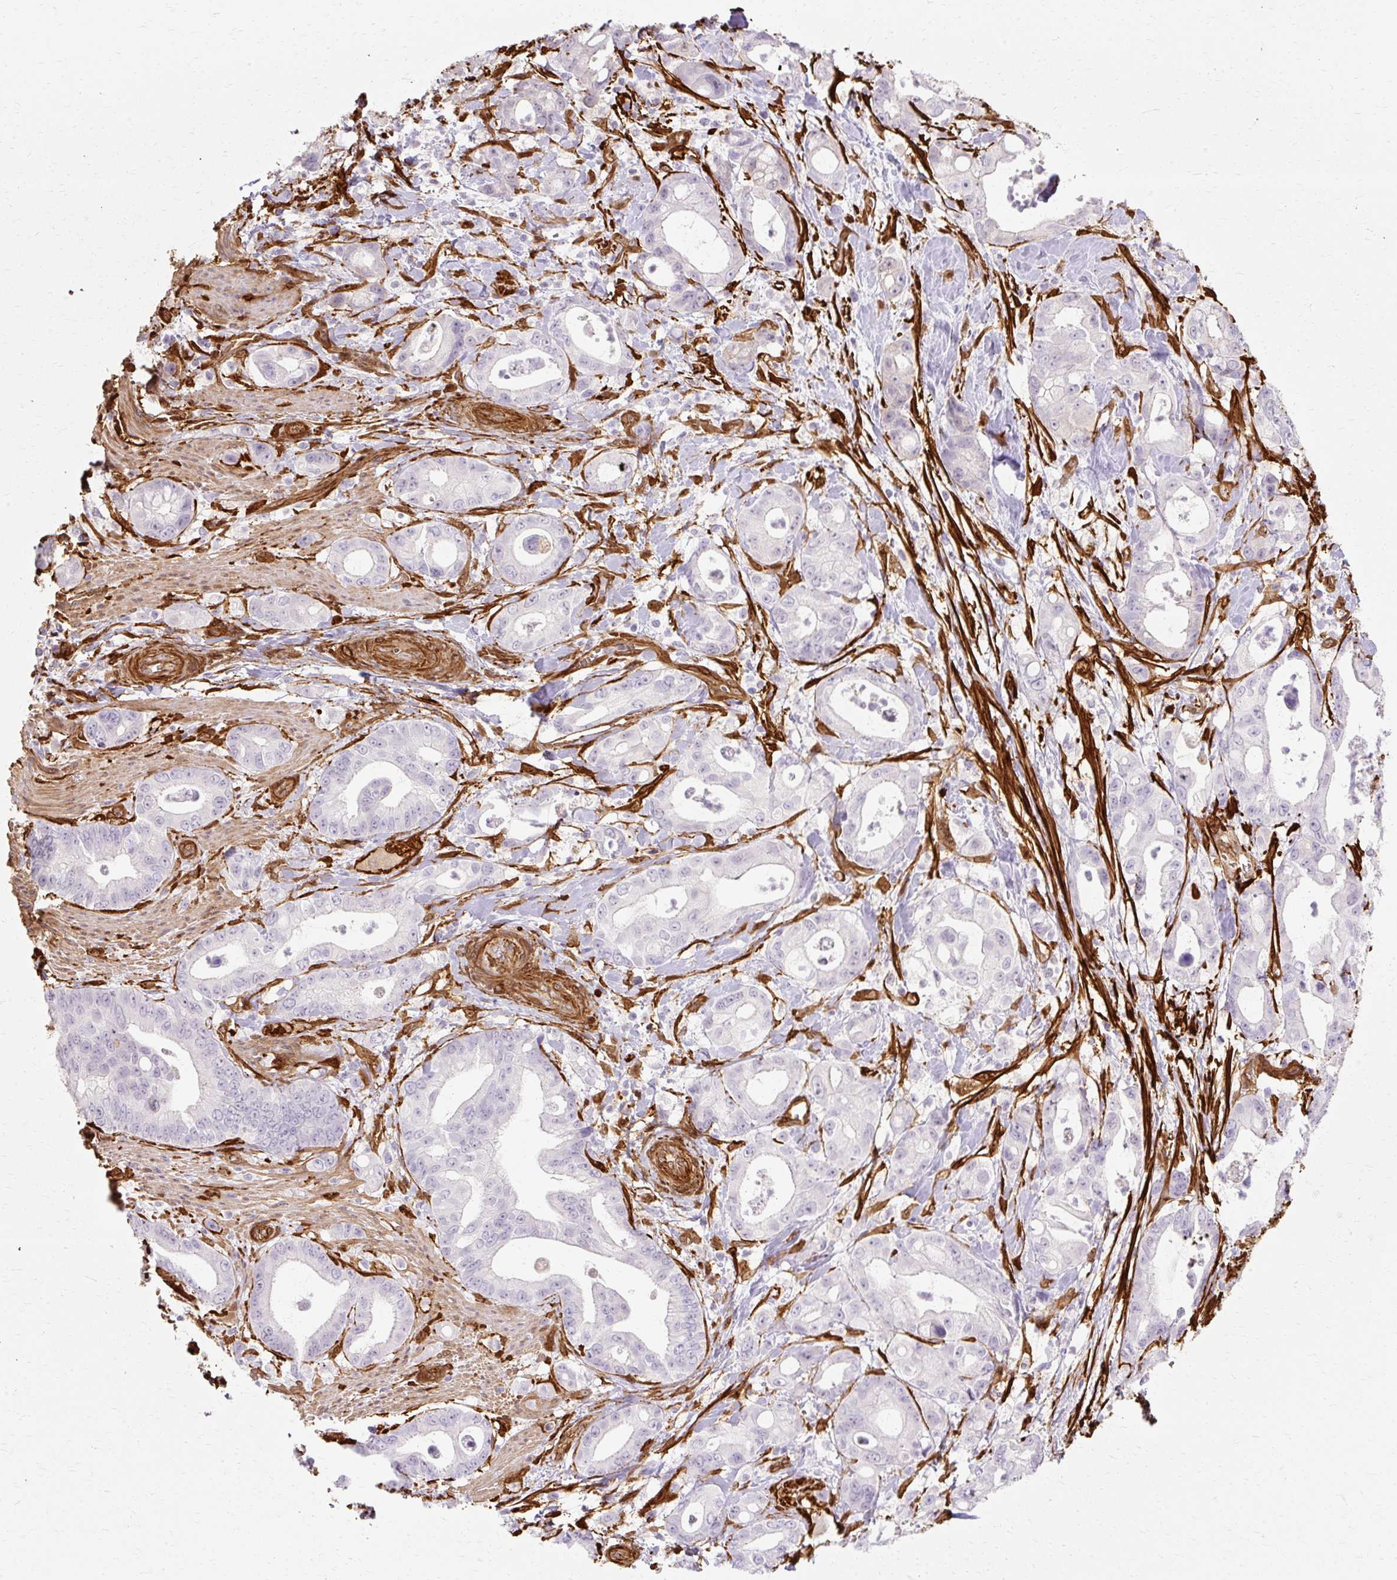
{"staining": {"intensity": "negative", "quantity": "none", "location": "none"}, "tissue": "pancreatic cancer", "cell_type": "Tumor cells", "image_type": "cancer", "snomed": [{"axis": "morphology", "description": "Adenocarcinoma, NOS"}, {"axis": "topography", "description": "Pancreas"}], "caption": "Immunohistochemistry (IHC) micrograph of human adenocarcinoma (pancreatic) stained for a protein (brown), which displays no staining in tumor cells.", "gene": "CNN3", "patient": {"sex": "male", "age": 68}}